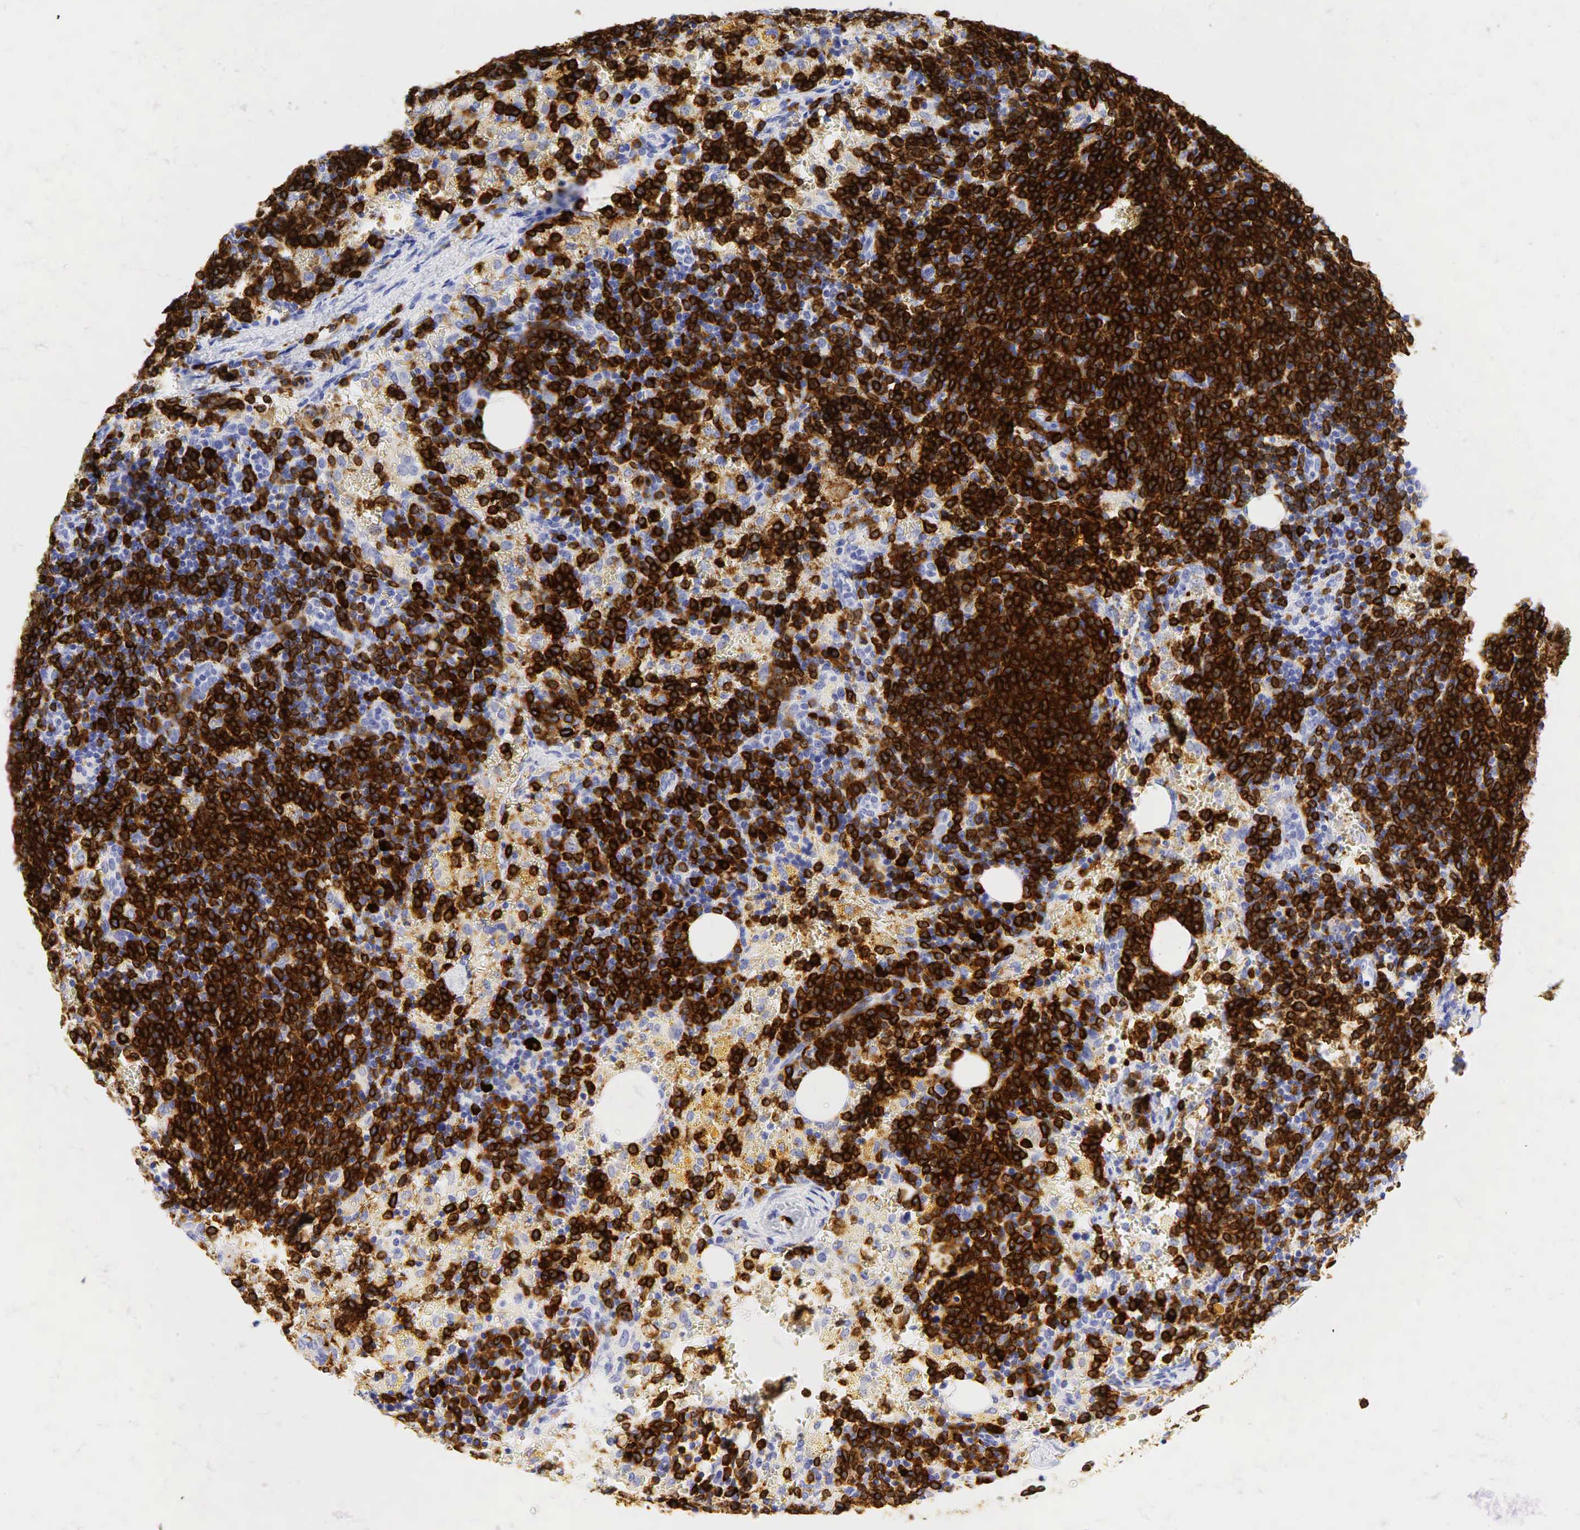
{"staining": {"intensity": "strong", "quantity": ">75%", "location": "cytoplasmic/membranous"}, "tissue": "lymphoma", "cell_type": "Tumor cells", "image_type": "cancer", "snomed": [{"axis": "morphology", "description": "Malignant lymphoma, non-Hodgkin's type, High grade"}, {"axis": "topography", "description": "Lymph node"}], "caption": "Immunohistochemical staining of human lymphoma displays high levels of strong cytoplasmic/membranous expression in approximately >75% of tumor cells.", "gene": "CD79A", "patient": {"sex": "female", "age": 76}}